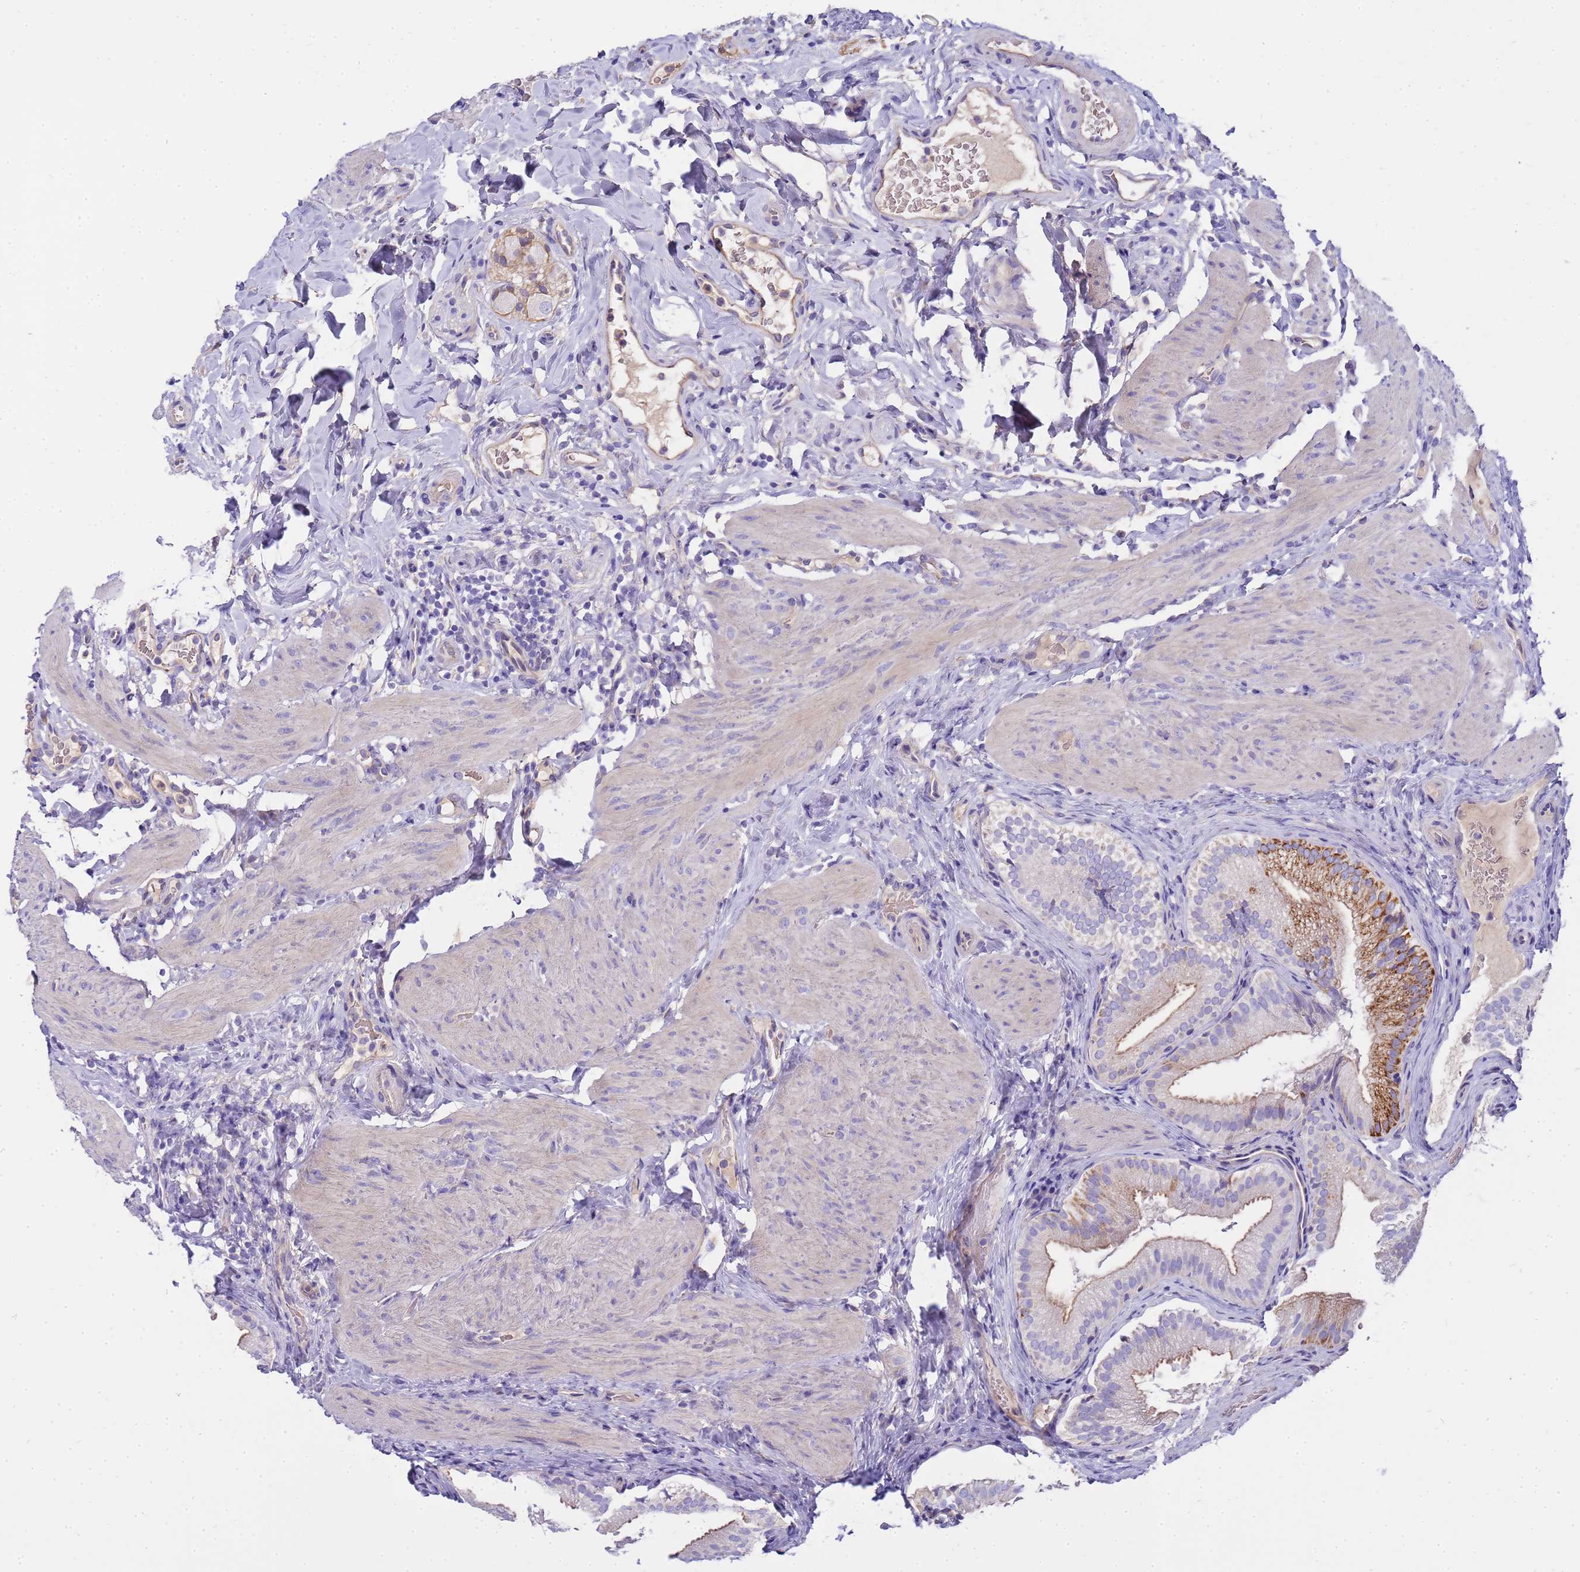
{"staining": {"intensity": "strong", "quantity": "<25%", "location": "cytoplasmic/membranous"}, "tissue": "gallbladder", "cell_type": "Glandular cells", "image_type": "normal", "snomed": [{"axis": "morphology", "description": "Normal tissue, NOS"}, {"axis": "topography", "description": "Gallbladder"}], "caption": "Gallbladder stained with IHC displays strong cytoplasmic/membranous staining in approximately <25% of glandular cells. (brown staining indicates protein expression, while blue staining denotes nuclei).", "gene": "RIPPLY2", "patient": {"sex": "female", "age": 30}}